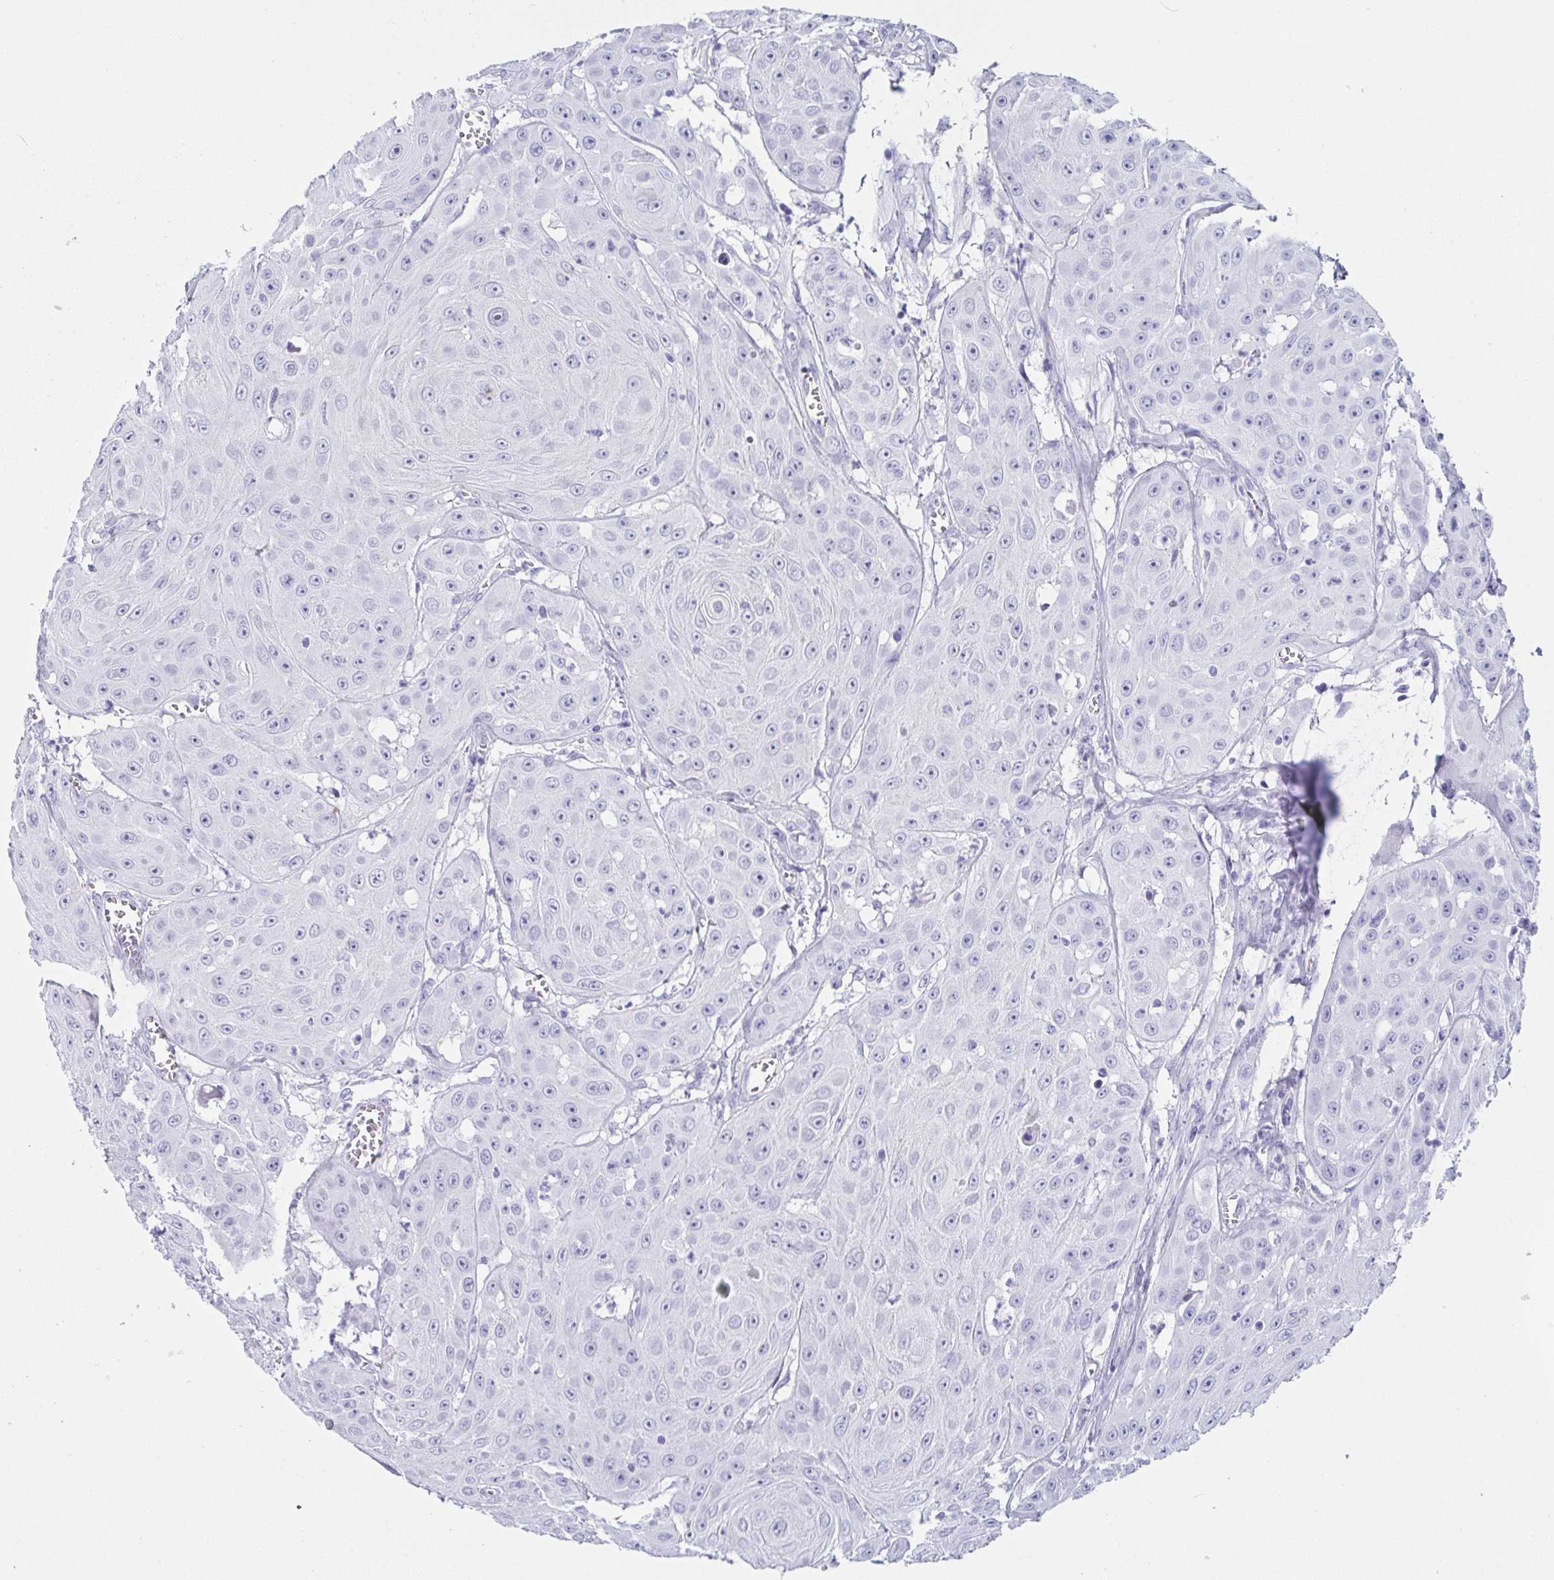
{"staining": {"intensity": "negative", "quantity": "none", "location": "none"}, "tissue": "head and neck cancer", "cell_type": "Tumor cells", "image_type": "cancer", "snomed": [{"axis": "morphology", "description": "Squamous cell carcinoma, NOS"}, {"axis": "topography", "description": "Oral tissue"}, {"axis": "topography", "description": "Head-Neck"}], "caption": "This is a micrograph of IHC staining of head and neck cancer, which shows no positivity in tumor cells.", "gene": "PRR27", "patient": {"sex": "male", "age": 81}}